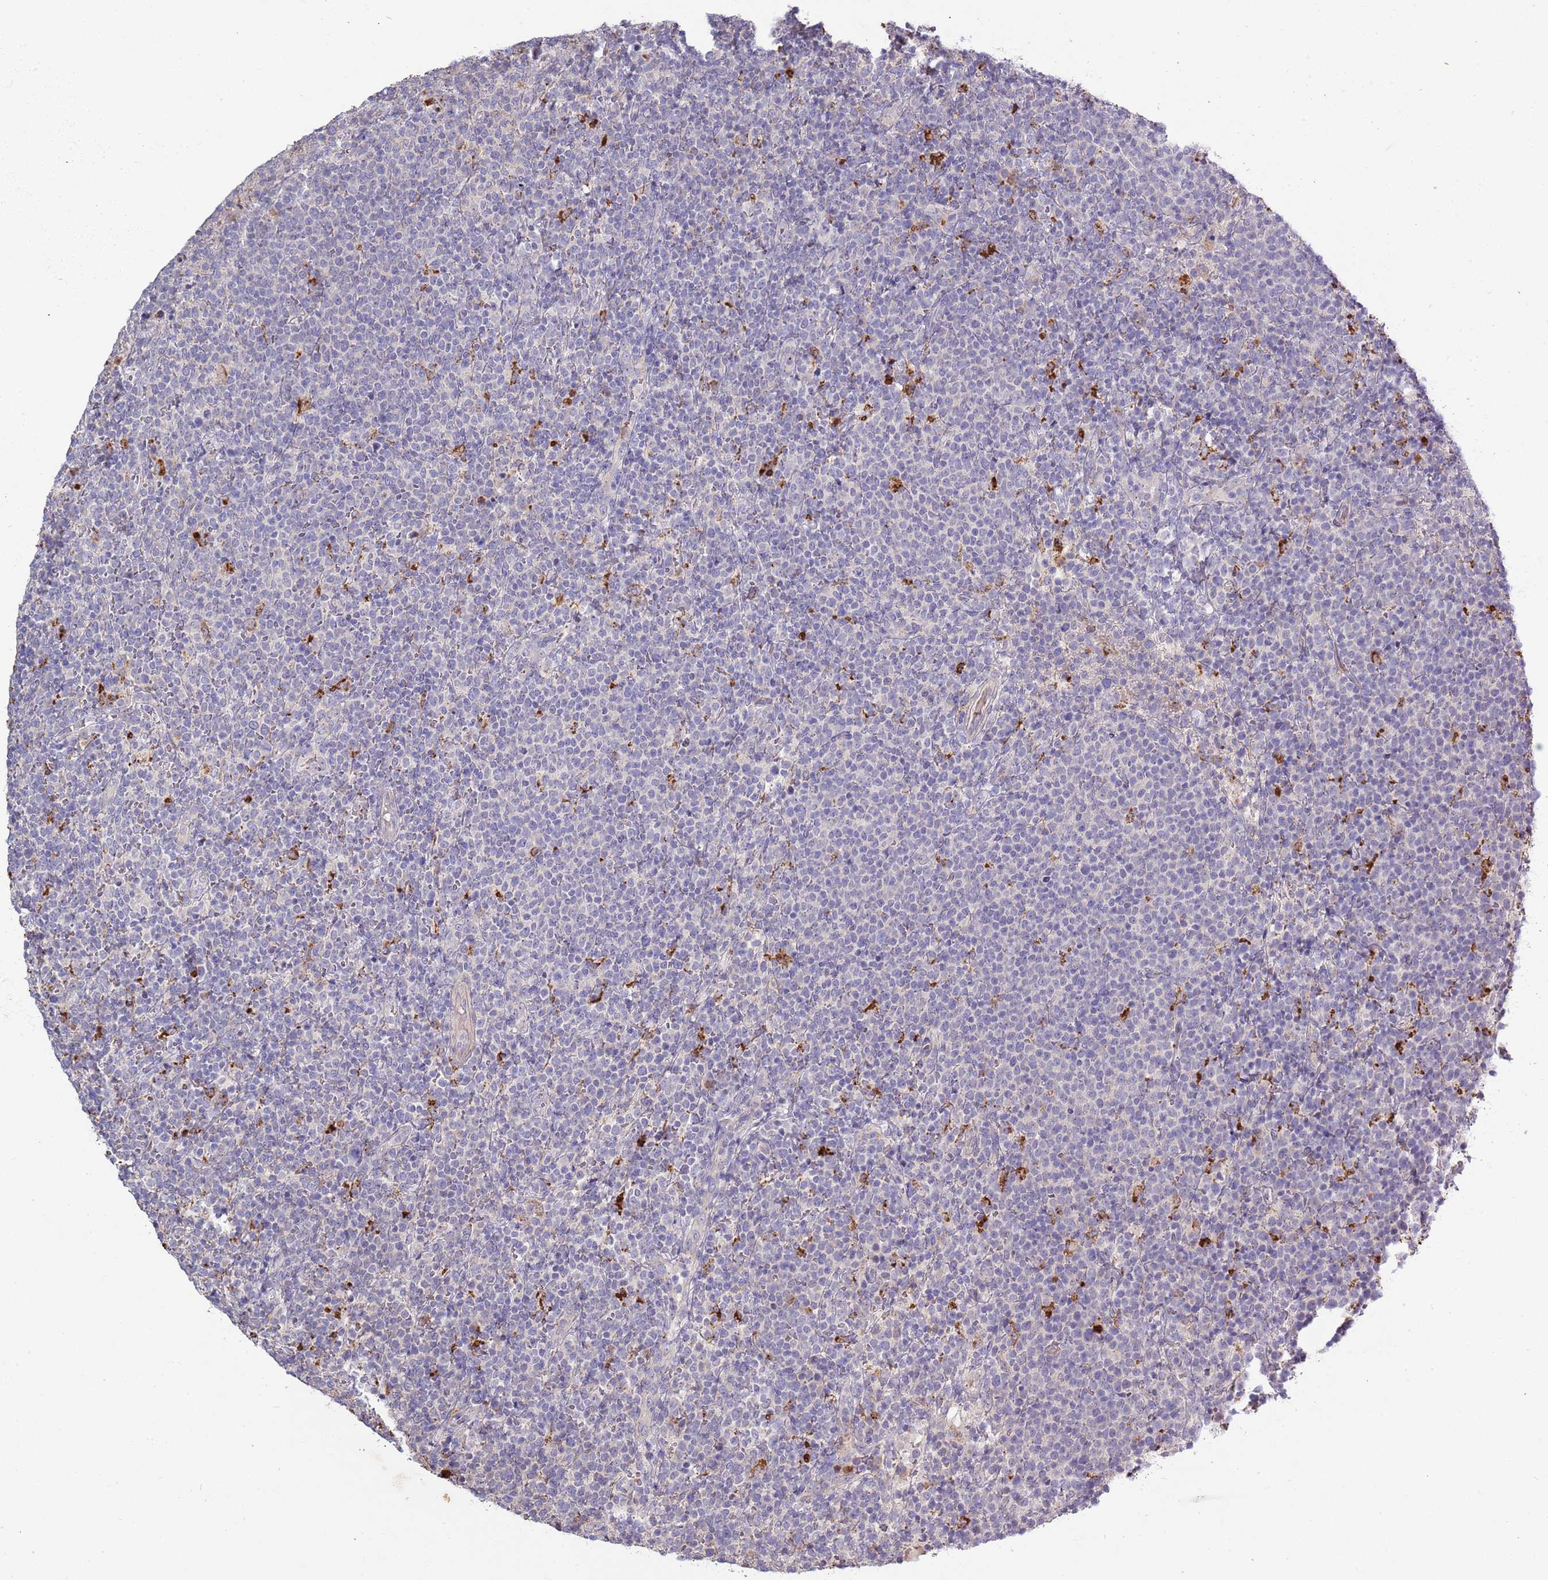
{"staining": {"intensity": "negative", "quantity": "none", "location": "none"}, "tissue": "lymphoma", "cell_type": "Tumor cells", "image_type": "cancer", "snomed": [{"axis": "morphology", "description": "Malignant lymphoma, non-Hodgkin's type, High grade"}, {"axis": "topography", "description": "Lymph node"}], "caption": "Immunohistochemistry of lymphoma reveals no expression in tumor cells. (Brightfield microscopy of DAB immunohistochemistry at high magnification).", "gene": "P2RY13", "patient": {"sex": "male", "age": 61}}